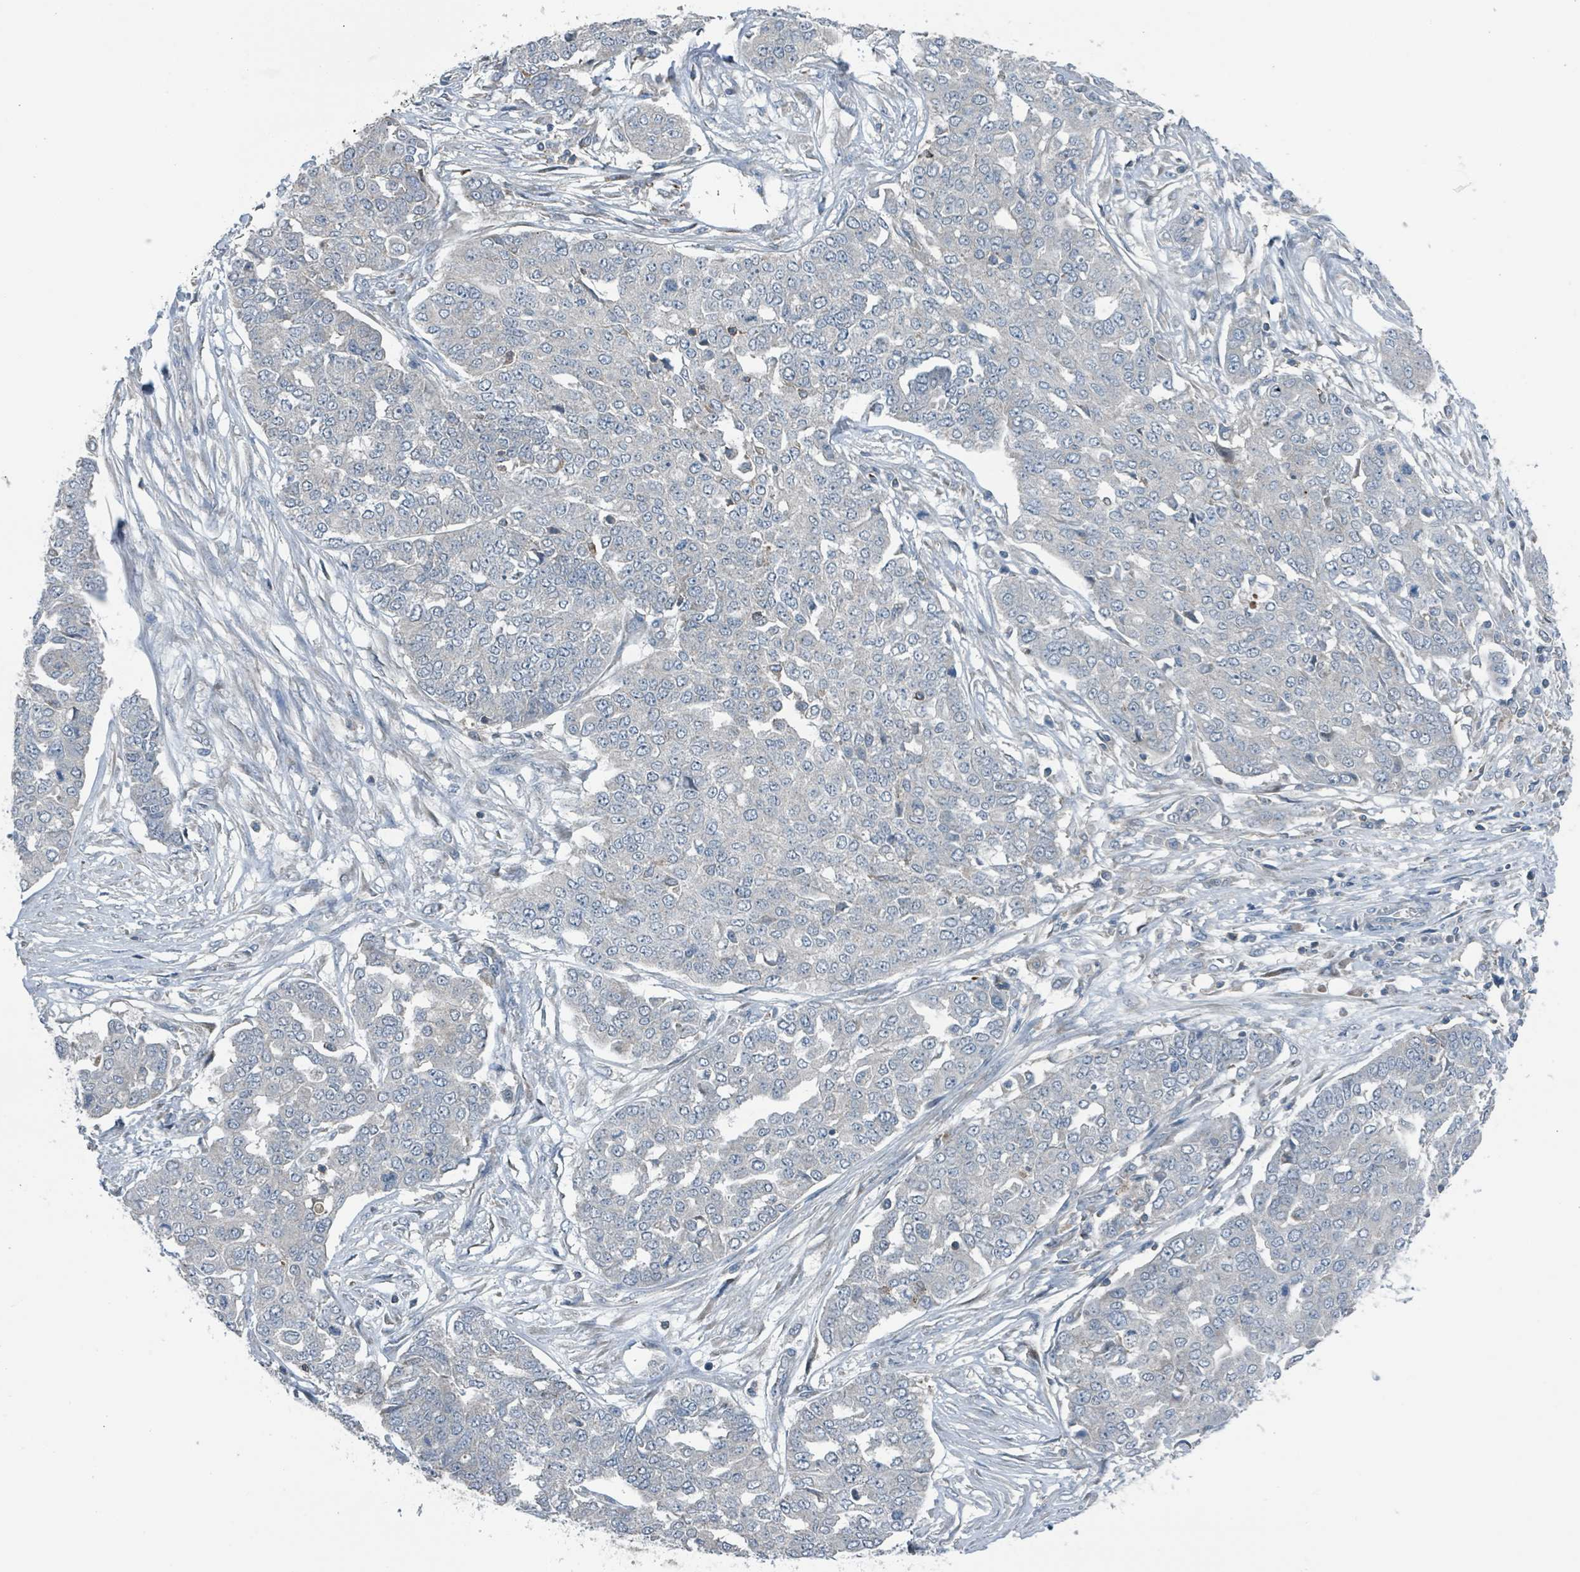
{"staining": {"intensity": "negative", "quantity": "none", "location": "none"}, "tissue": "ovarian cancer", "cell_type": "Tumor cells", "image_type": "cancer", "snomed": [{"axis": "morphology", "description": "Cystadenocarcinoma, serous, NOS"}, {"axis": "topography", "description": "Soft tissue"}, {"axis": "topography", "description": "Ovary"}], "caption": "A high-resolution micrograph shows immunohistochemistry (IHC) staining of ovarian serous cystadenocarcinoma, which shows no significant positivity in tumor cells.", "gene": "ACBD4", "patient": {"sex": "female", "age": 57}}